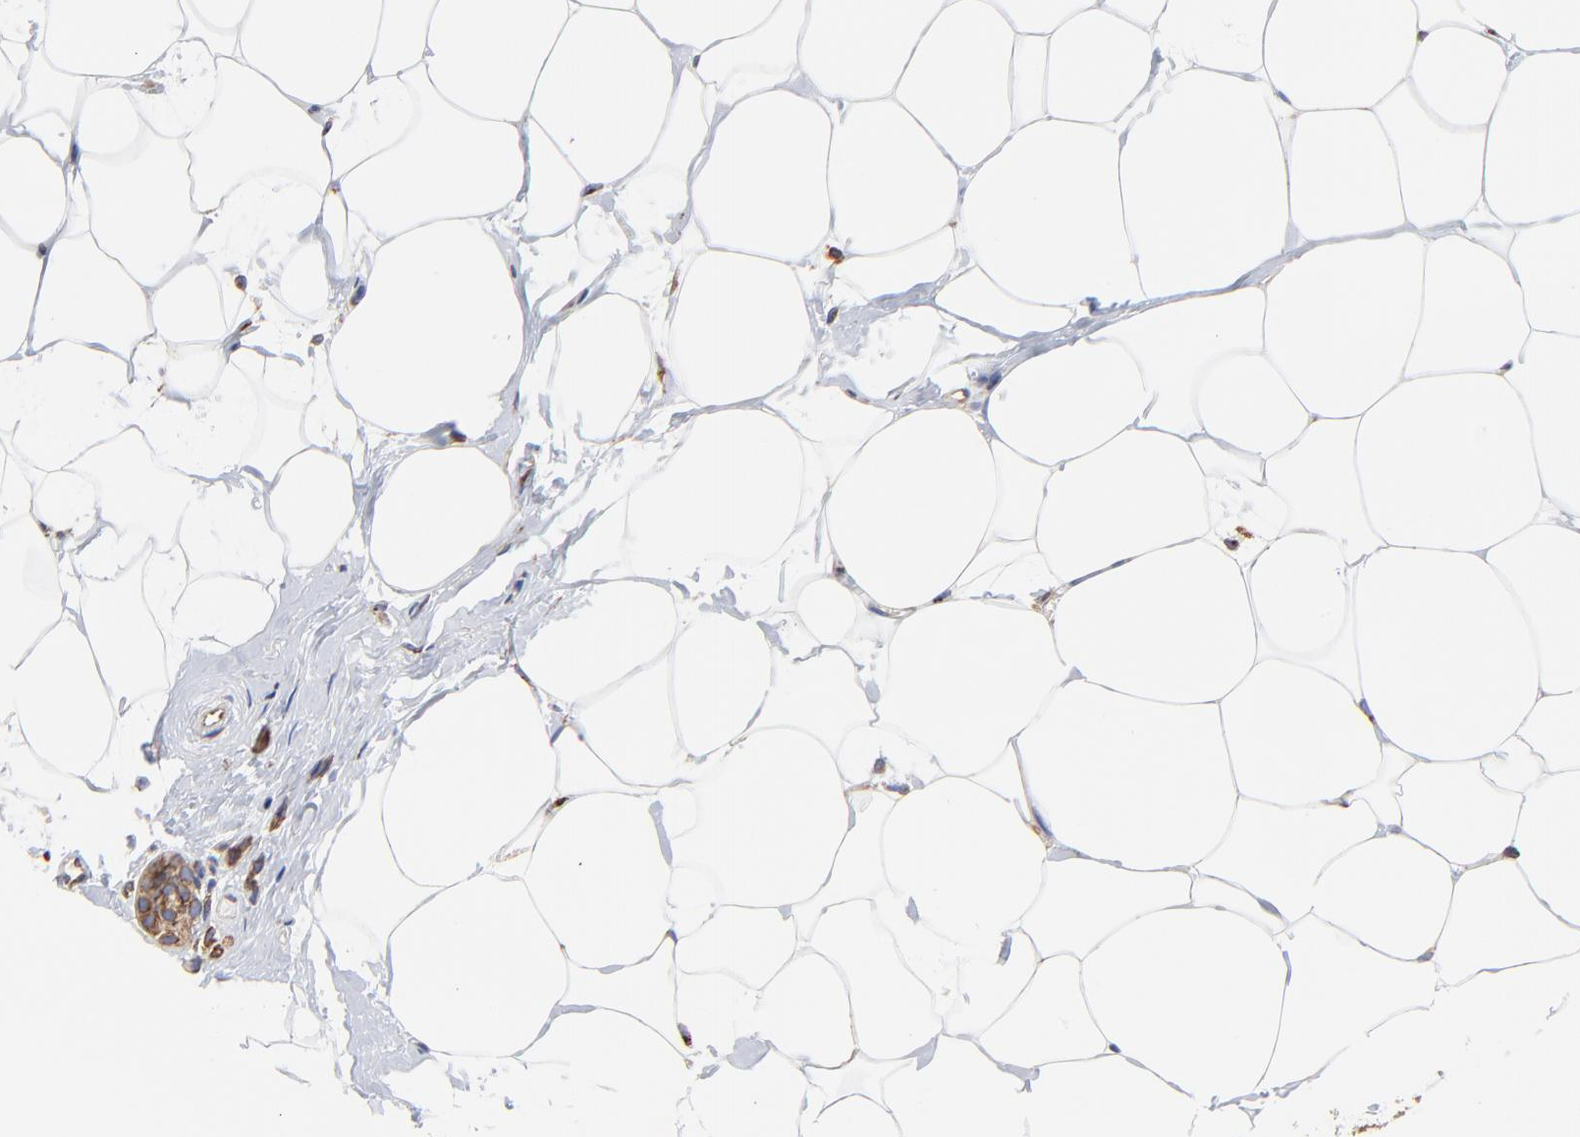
{"staining": {"intensity": "weak", "quantity": ">75%", "location": "cytoplasmic/membranous"}, "tissue": "breast cancer", "cell_type": "Tumor cells", "image_type": "cancer", "snomed": [{"axis": "morphology", "description": "Lobular carcinoma"}, {"axis": "topography", "description": "Breast"}], "caption": "Immunohistochemistry (DAB (3,3'-diaminobenzidine)) staining of lobular carcinoma (breast) exhibits weak cytoplasmic/membranous protein staining in about >75% of tumor cells.", "gene": "LMAN1", "patient": {"sex": "female", "age": 56}}